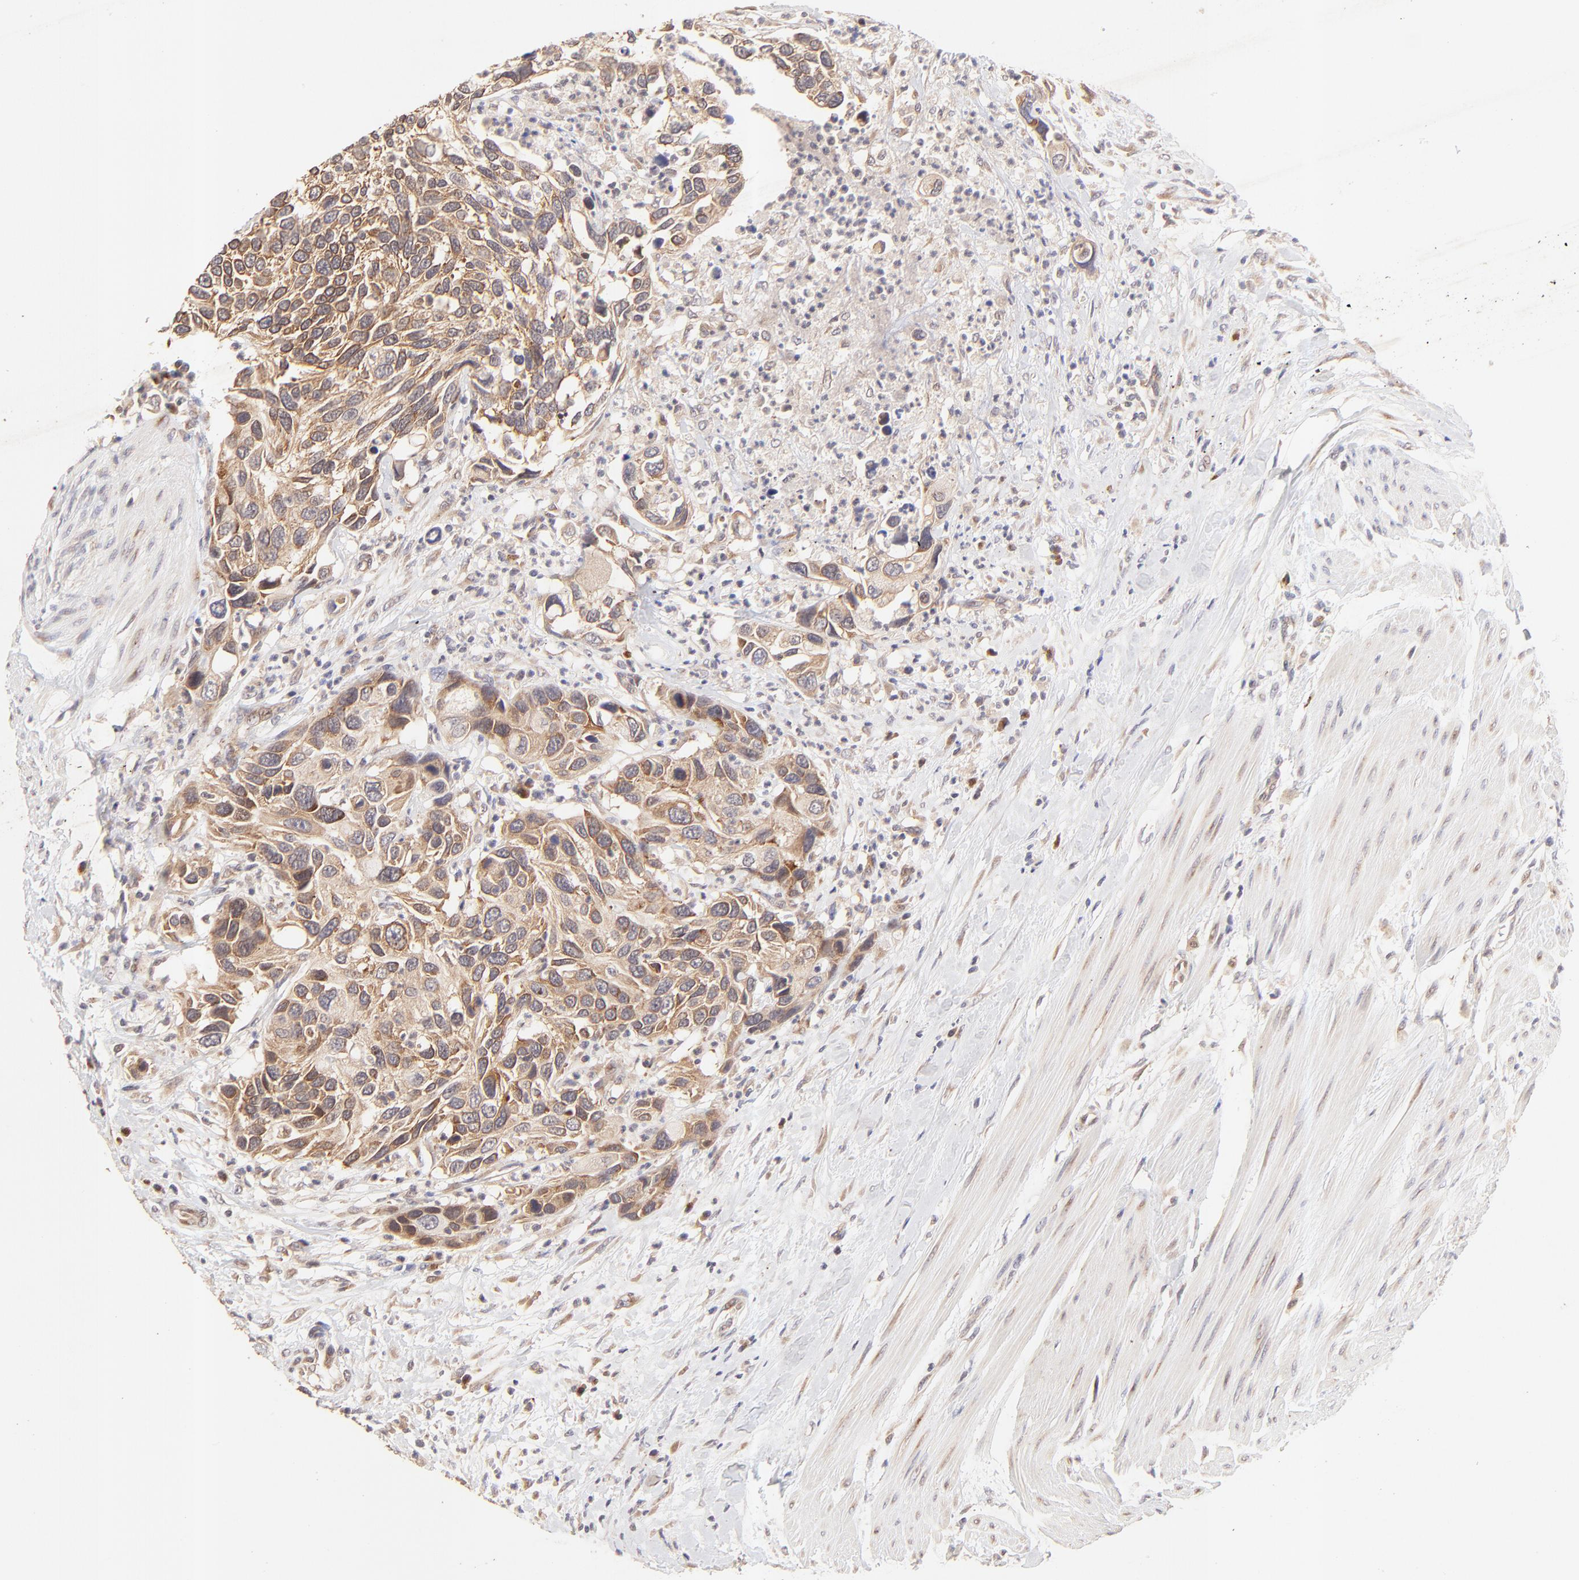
{"staining": {"intensity": "moderate", "quantity": ">75%", "location": "cytoplasmic/membranous"}, "tissue": "urothelial cancer", "cell_type": "Tumor cells", "image_type": "cancer", "snomed": [{"axis": "morphology", "description": "Urothelial carcinoma, High grade"}, {"axis": "topography", "description": "Urinary bladder"}], "caption": "Protein expression analysis of urothelial cancer demonstrates moderate cytoplasmic/membranous staining in approximately >75% of tumor cells.", "gene": "TNRC6B", "patient": {"sex": "male", "age": 66}}